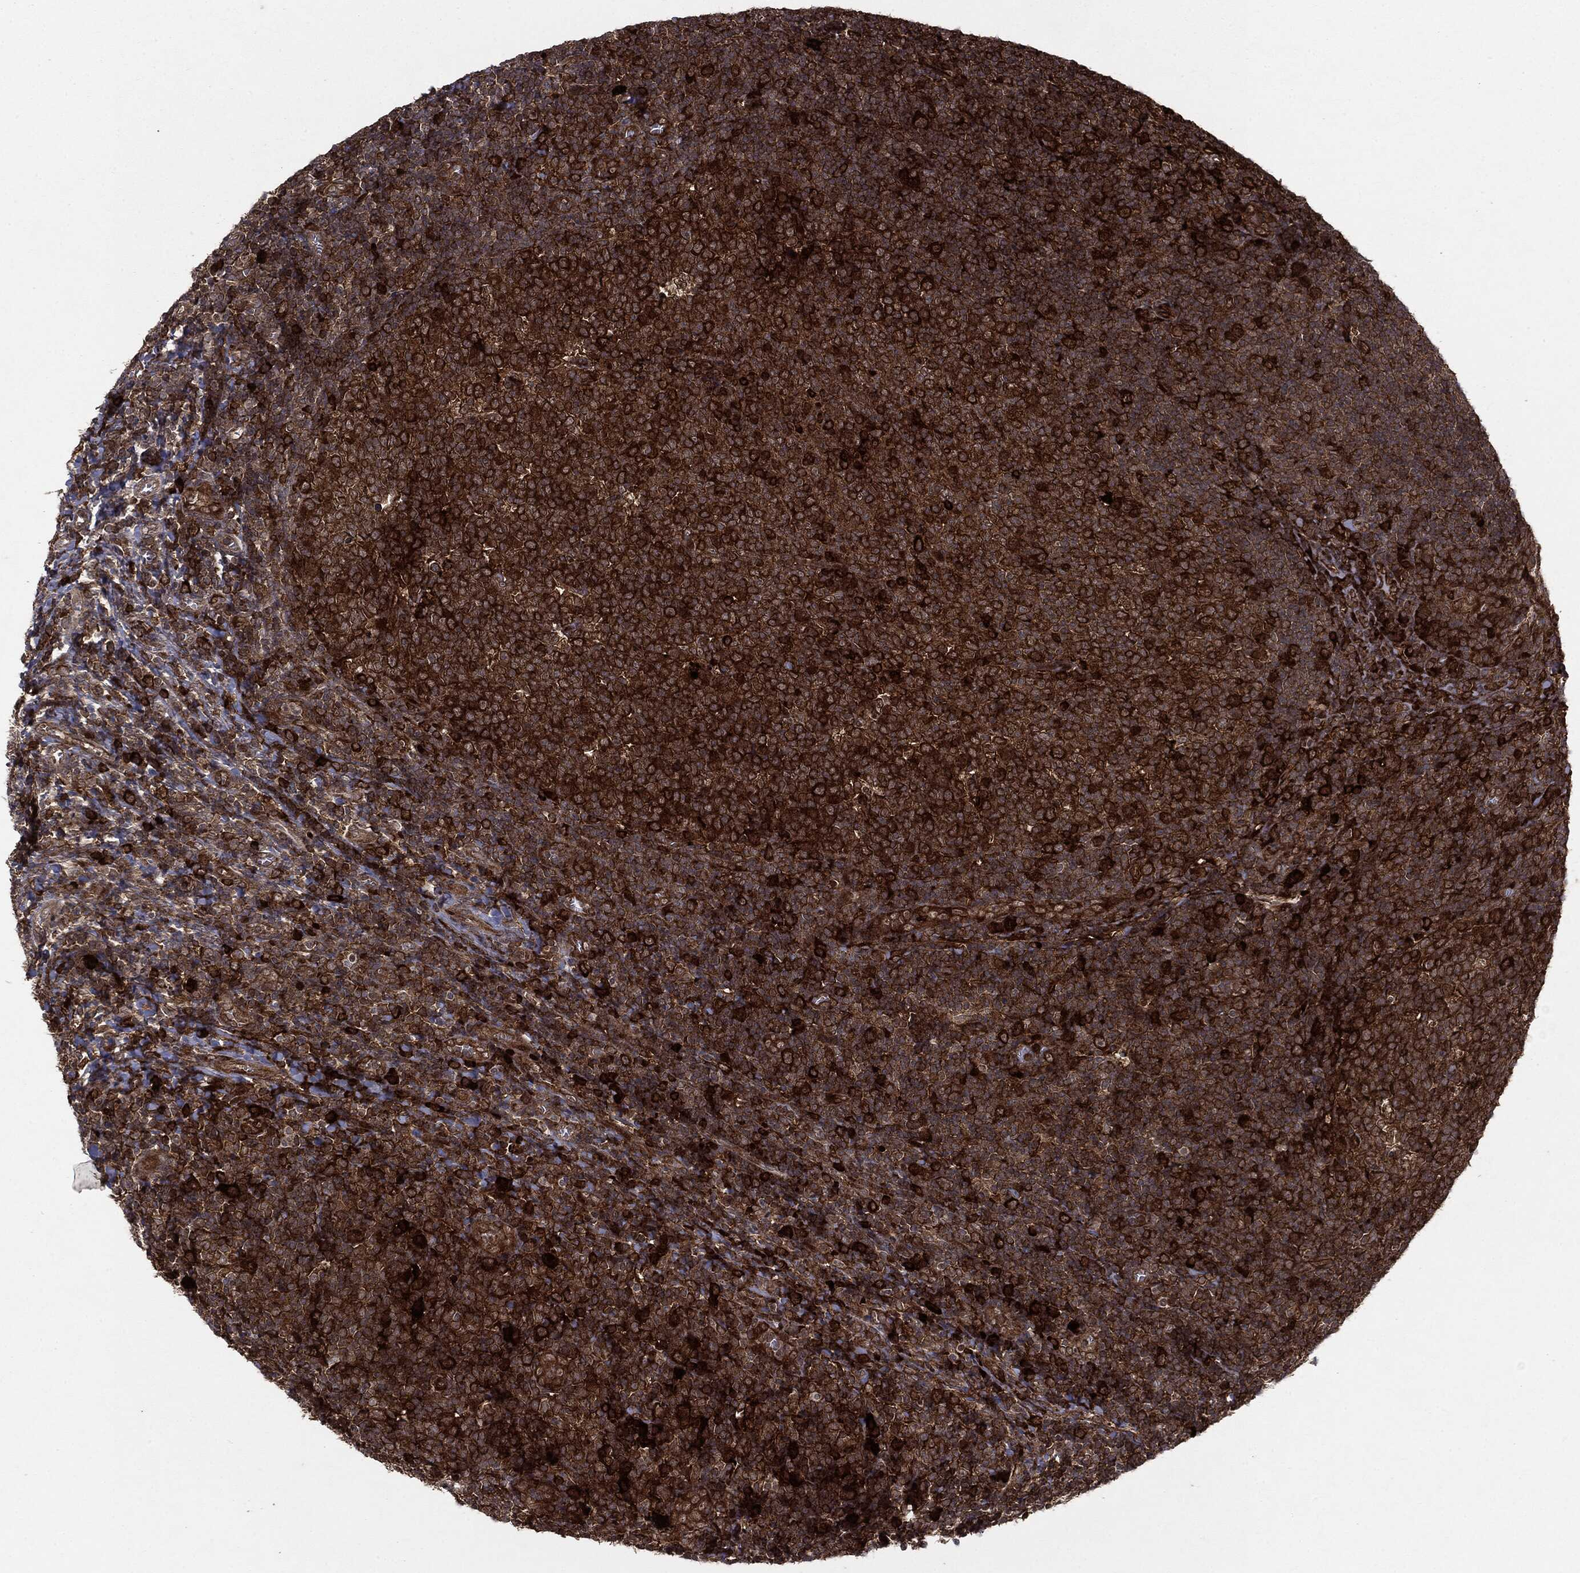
{"staining": {"intensity": "strong", "quantity": ">75%", "location": "cytoplasmic/membranous"}, "tissue": "tonsil", "cell_type": "Germinal center cells", "image_type": "normal", "snomed": [{"axis": "morphology", "description": "Normal tissue, NOS"}, {"axis": "topography", "description": "Tonsil"}], "caption": "DAB (3,3'-diaminobenzidine) immunohistochemical staining of benign tonsil demonstrates strong cytoplasmic/membranous protein expression in about >75% of germinal center cells.", "gene": "OTUB1", "patient": {"sex": "female", "age": 5}}